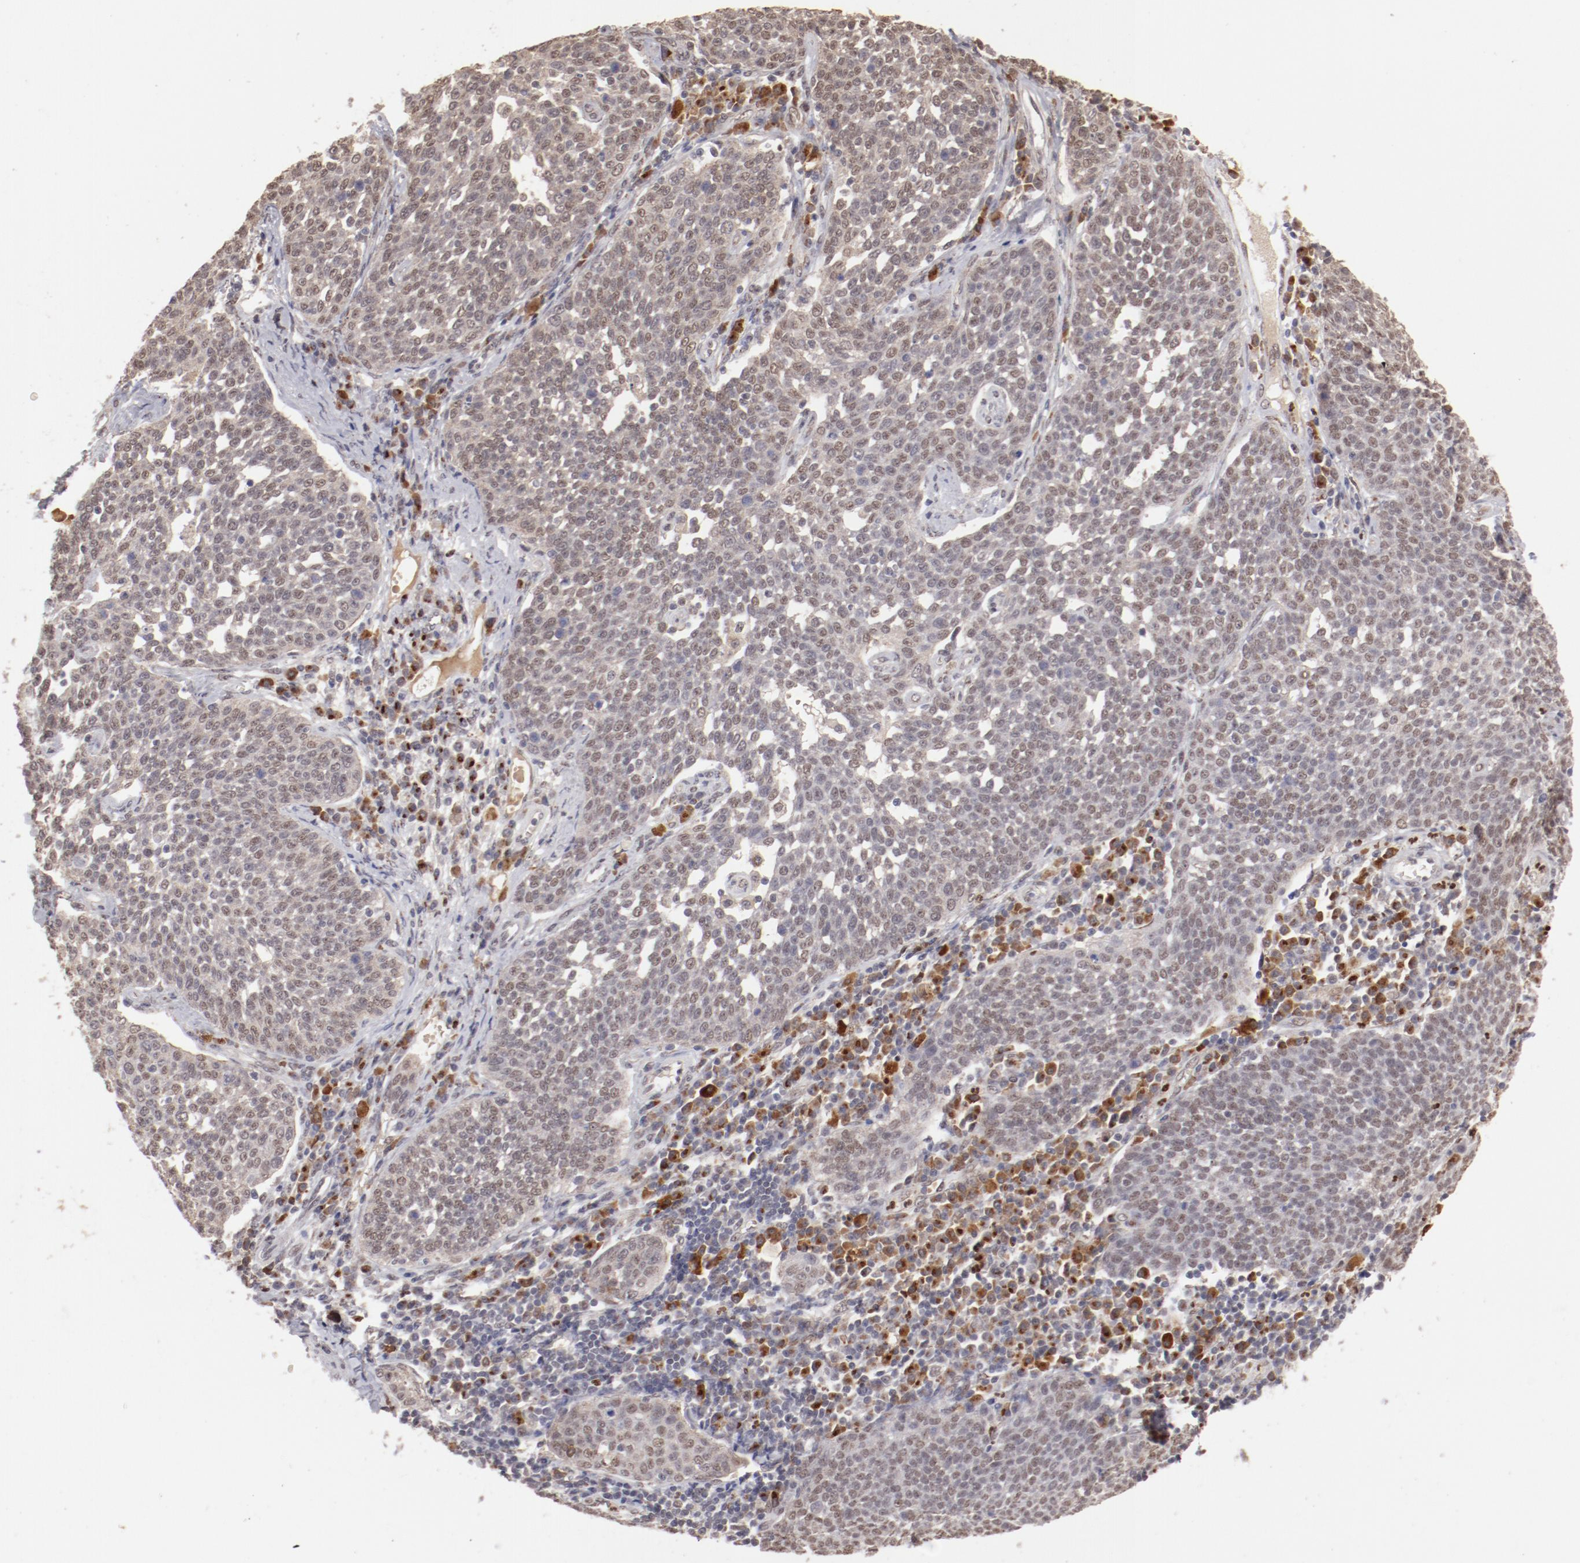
{"staining": {"intensity": "weak", "quantity": "25%-75%", "location": "nuclear"}, "tissue": "cervical cancer", "cell_type": "Tumor cells", "image_type": "cancer", "snomed": [{"axis": "morphology", "description": "Squamous cell carcinoma, NOS"}, {"axis": "topography", "description": "Cervix"}], "caption": "Immunohistochemistry (IHC) of cervical squamous cell carcinoma displays low levels of weak nuclear staining in about 25%-75% of tumor cells.", "gene": "NFE2", "patient": {"sex": "female", "age": 34}}